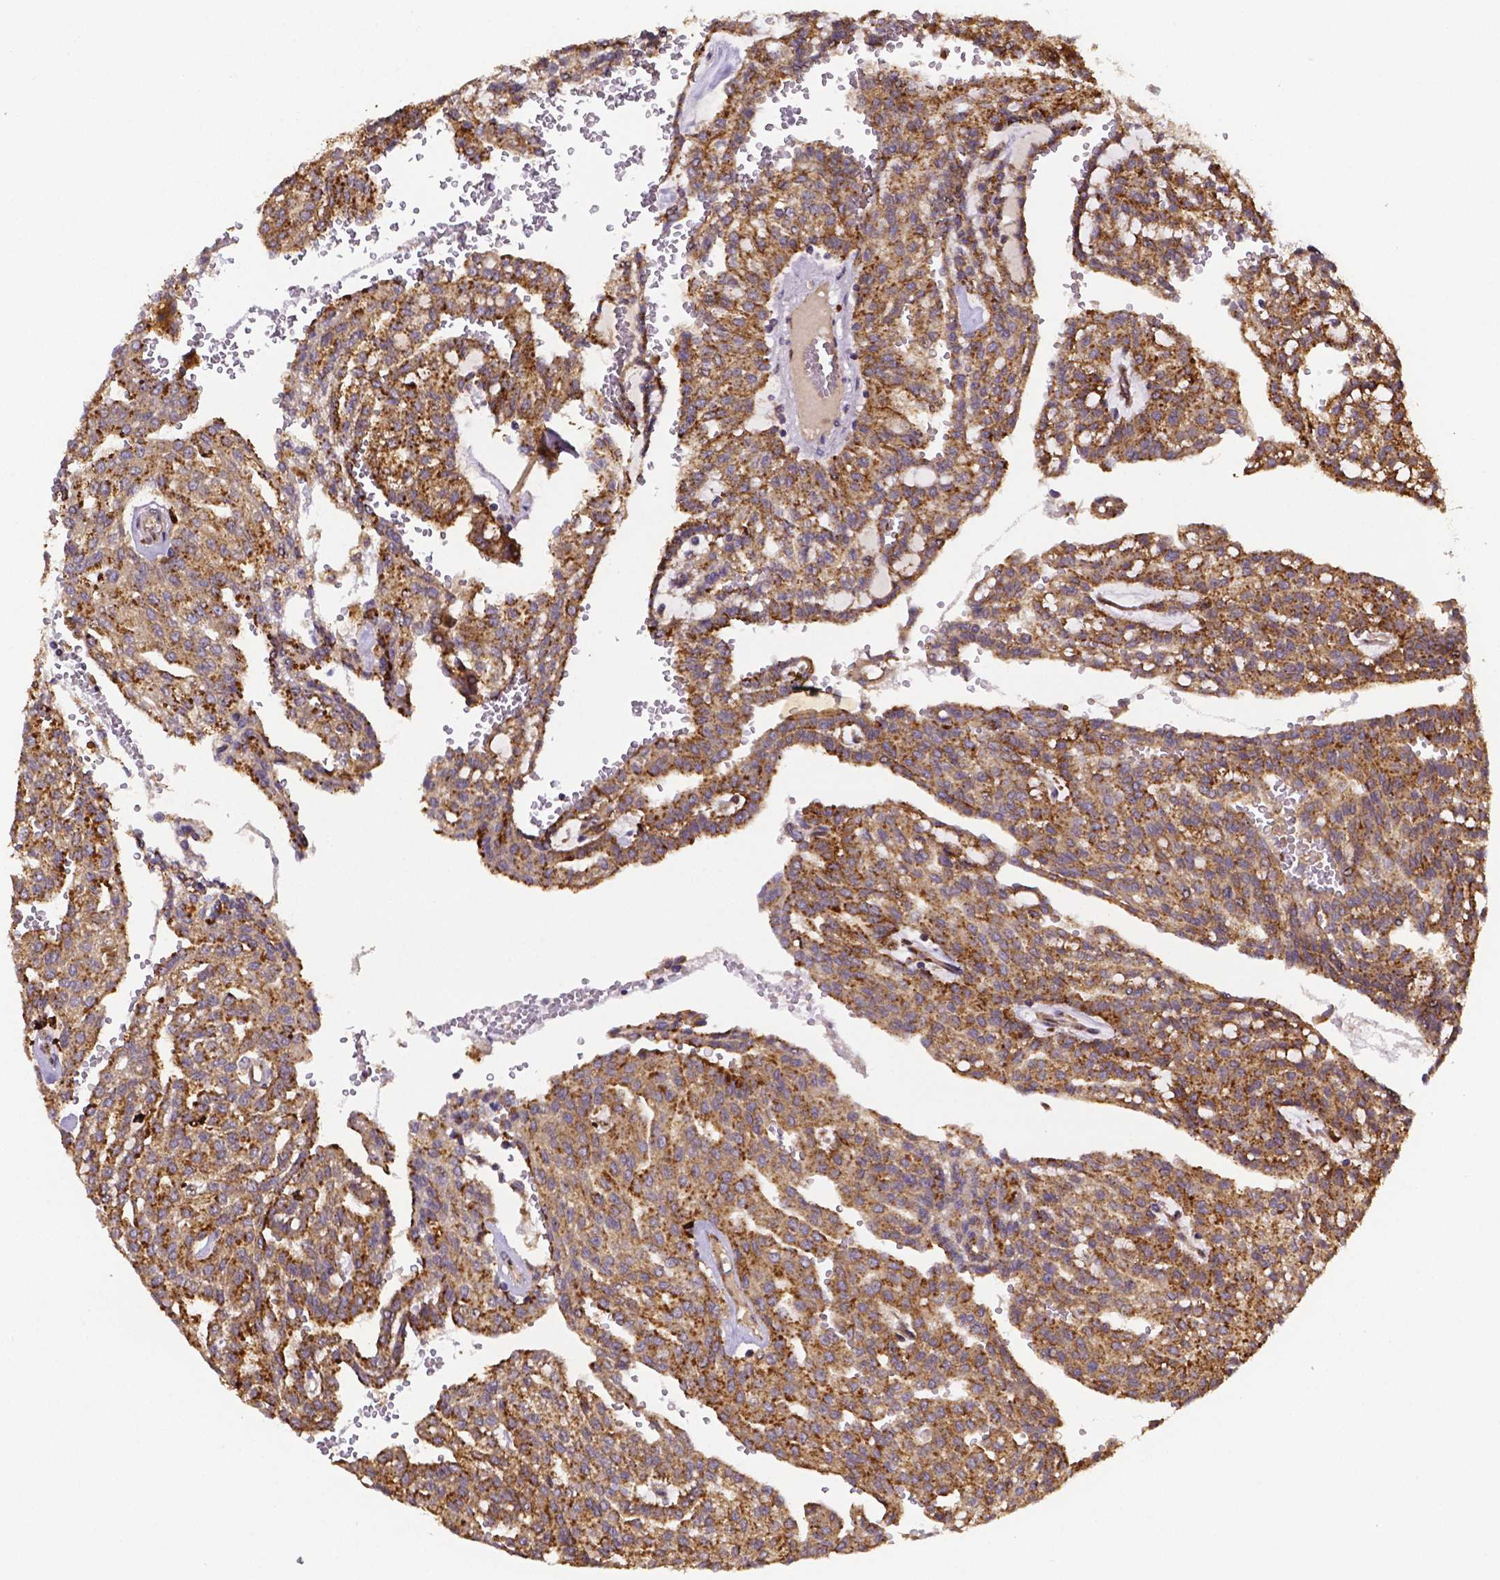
{"staining": {"intensity": "moderate", "quantity": ">75%", "location": "cytoplasmic/membranous"}, "tissue": "renal cancer", "cell_type": "Tumor cells", "image_type": "cancer", "snomed": [{"axis": "morphology", "description": "Adenocarcinoma, NOS"}, {"axis": "topography", "description": "Kidney"}], "caption": "Tumor cells exhibit moderate cytoplasmic/membranous positivity in about >75% of cells in renal cancer.", "gene": "RNF123", "patient": {"sex": "male", "age": 63}}